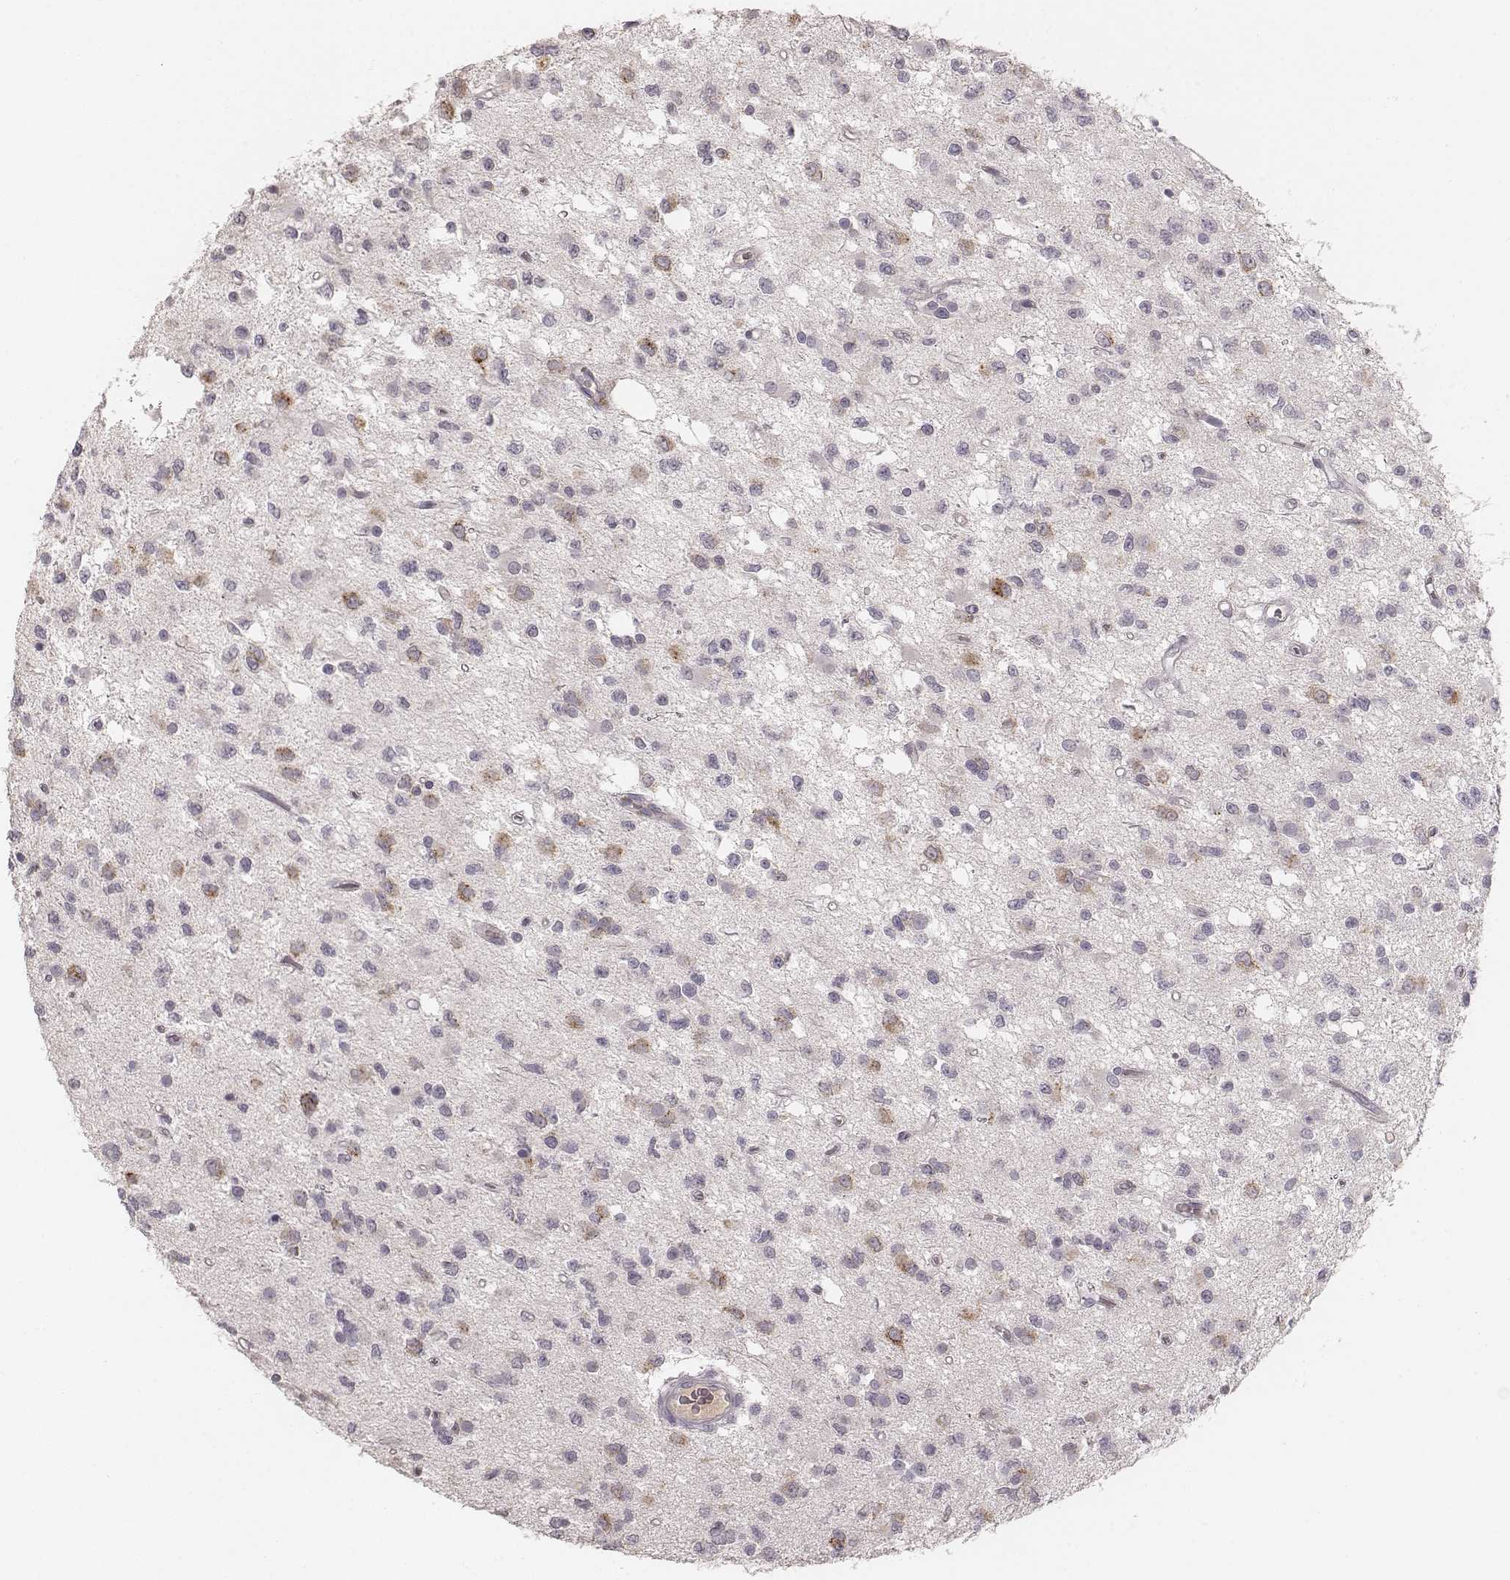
{"staining": {"intensity": "weak", "quantity": "25%-75%", "location": "cytoplasmic/membranous"}, "tissue": "glioma", "cell_type": "Tumor cells", "image_type": "cancer", "snomed": [{"axis": "morphology", "description": "Glioma, malignant, Low grade"}, {"axis": "topography", "description": "Brain"}], "caption": "Glioma stained with a protein marker reveals weak staining in tumor cells.", "gene": "CD8A", "patient": {"sex": "female", "age": 45}}